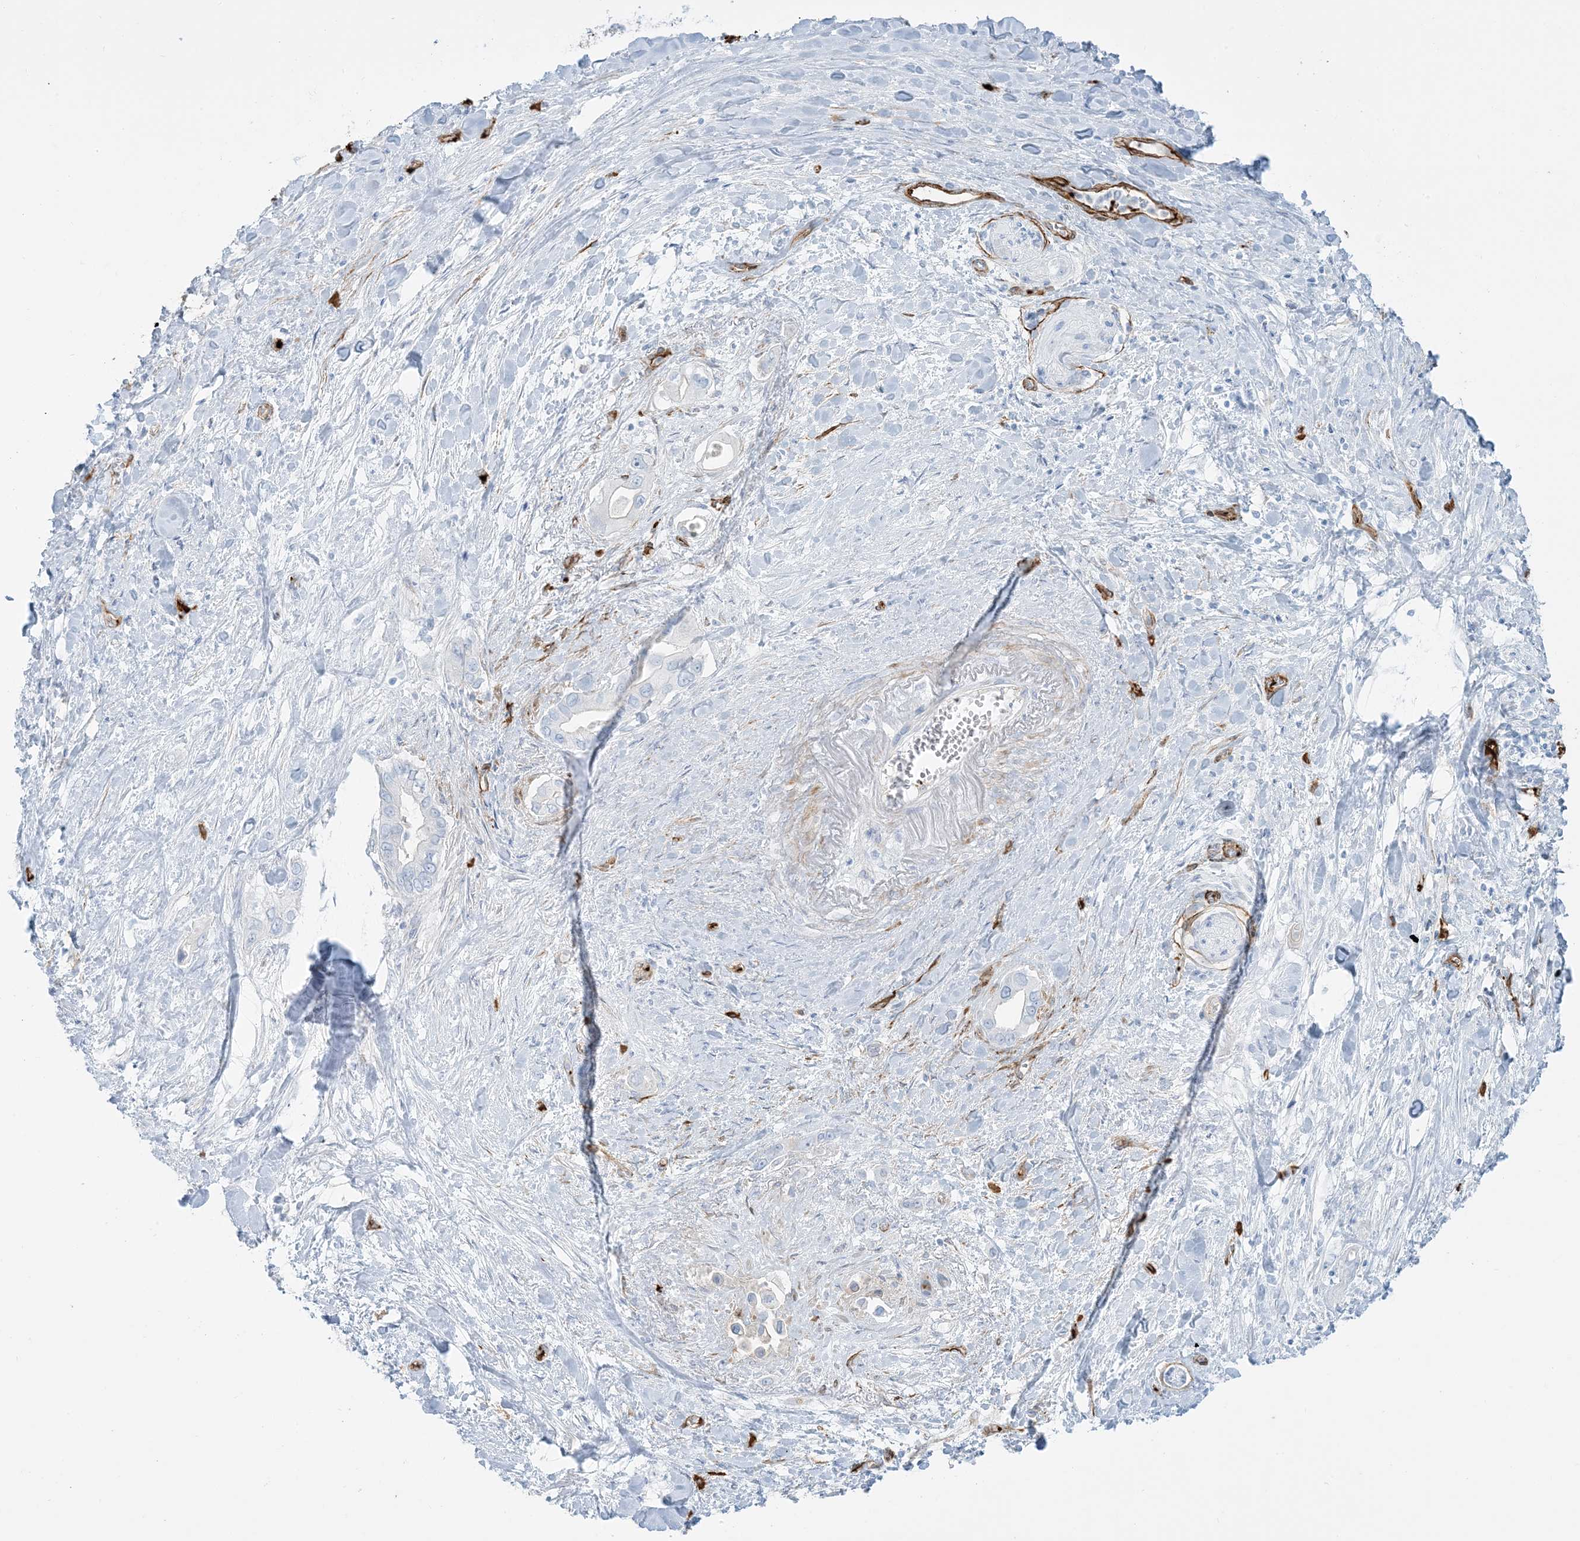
{"staining": {"intensity": "negative", "quantity": "none", "location": "none"}, "tissue": "pancreatic cancer", "cell_type": "Tumor cells", "image_type": "cancer", "snomed": [{"axis": "morphology", "description": "Inflammation, NOS"}, {"axis": "morphology", "description": "Adenocarcinoma, NOS"}, {"axis": "topography", "description": "Pancreas"}], "caption": "A photomicrograph of pancreatic cancer stained for a protein exhibits no brown staining in tumor cells.", "gene": "EPS8L3", "patient": {"sex": "female", "age": 56}}